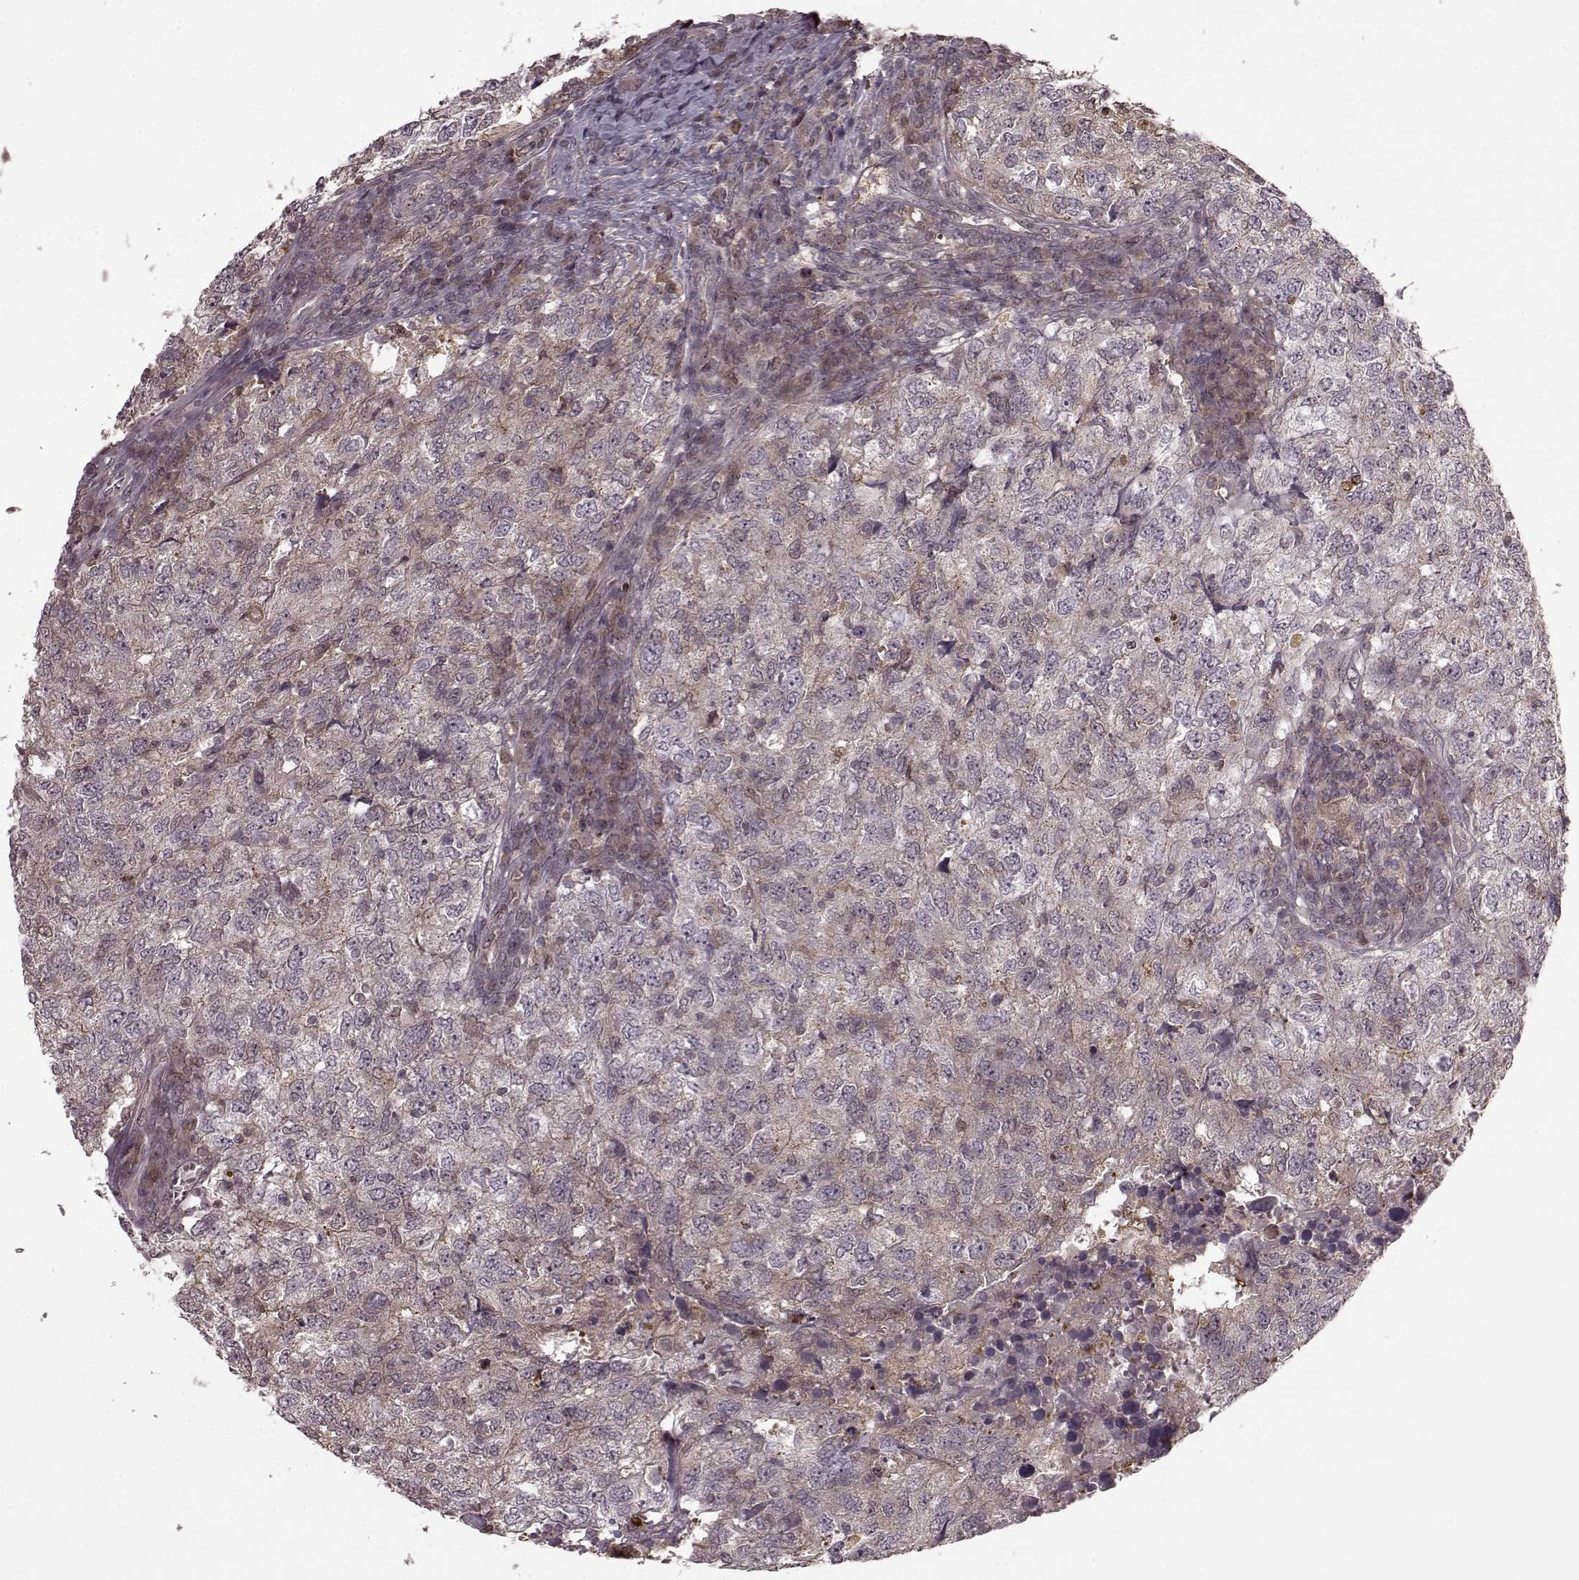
{"staining": {"intensity": "moderate", "quantity": "<25%", "location": "cytoplasmic/membranous"}, "tissue": "breast cancer", "cell_type": "Tumor cells", "image_type": "cancer", "snomed": [{"axis": "morphology", "description": "Duct carcinoma"}, {"axis": "topography", "description": "Breast"}], "caption": "IHC of breast intraductal carcinoma displays low levels of moderate cytoplasmic/membranous expression in approximately <25% of tumor cells.", "gene": "GSS", "patient": {"sex": "female", "age": 30}}